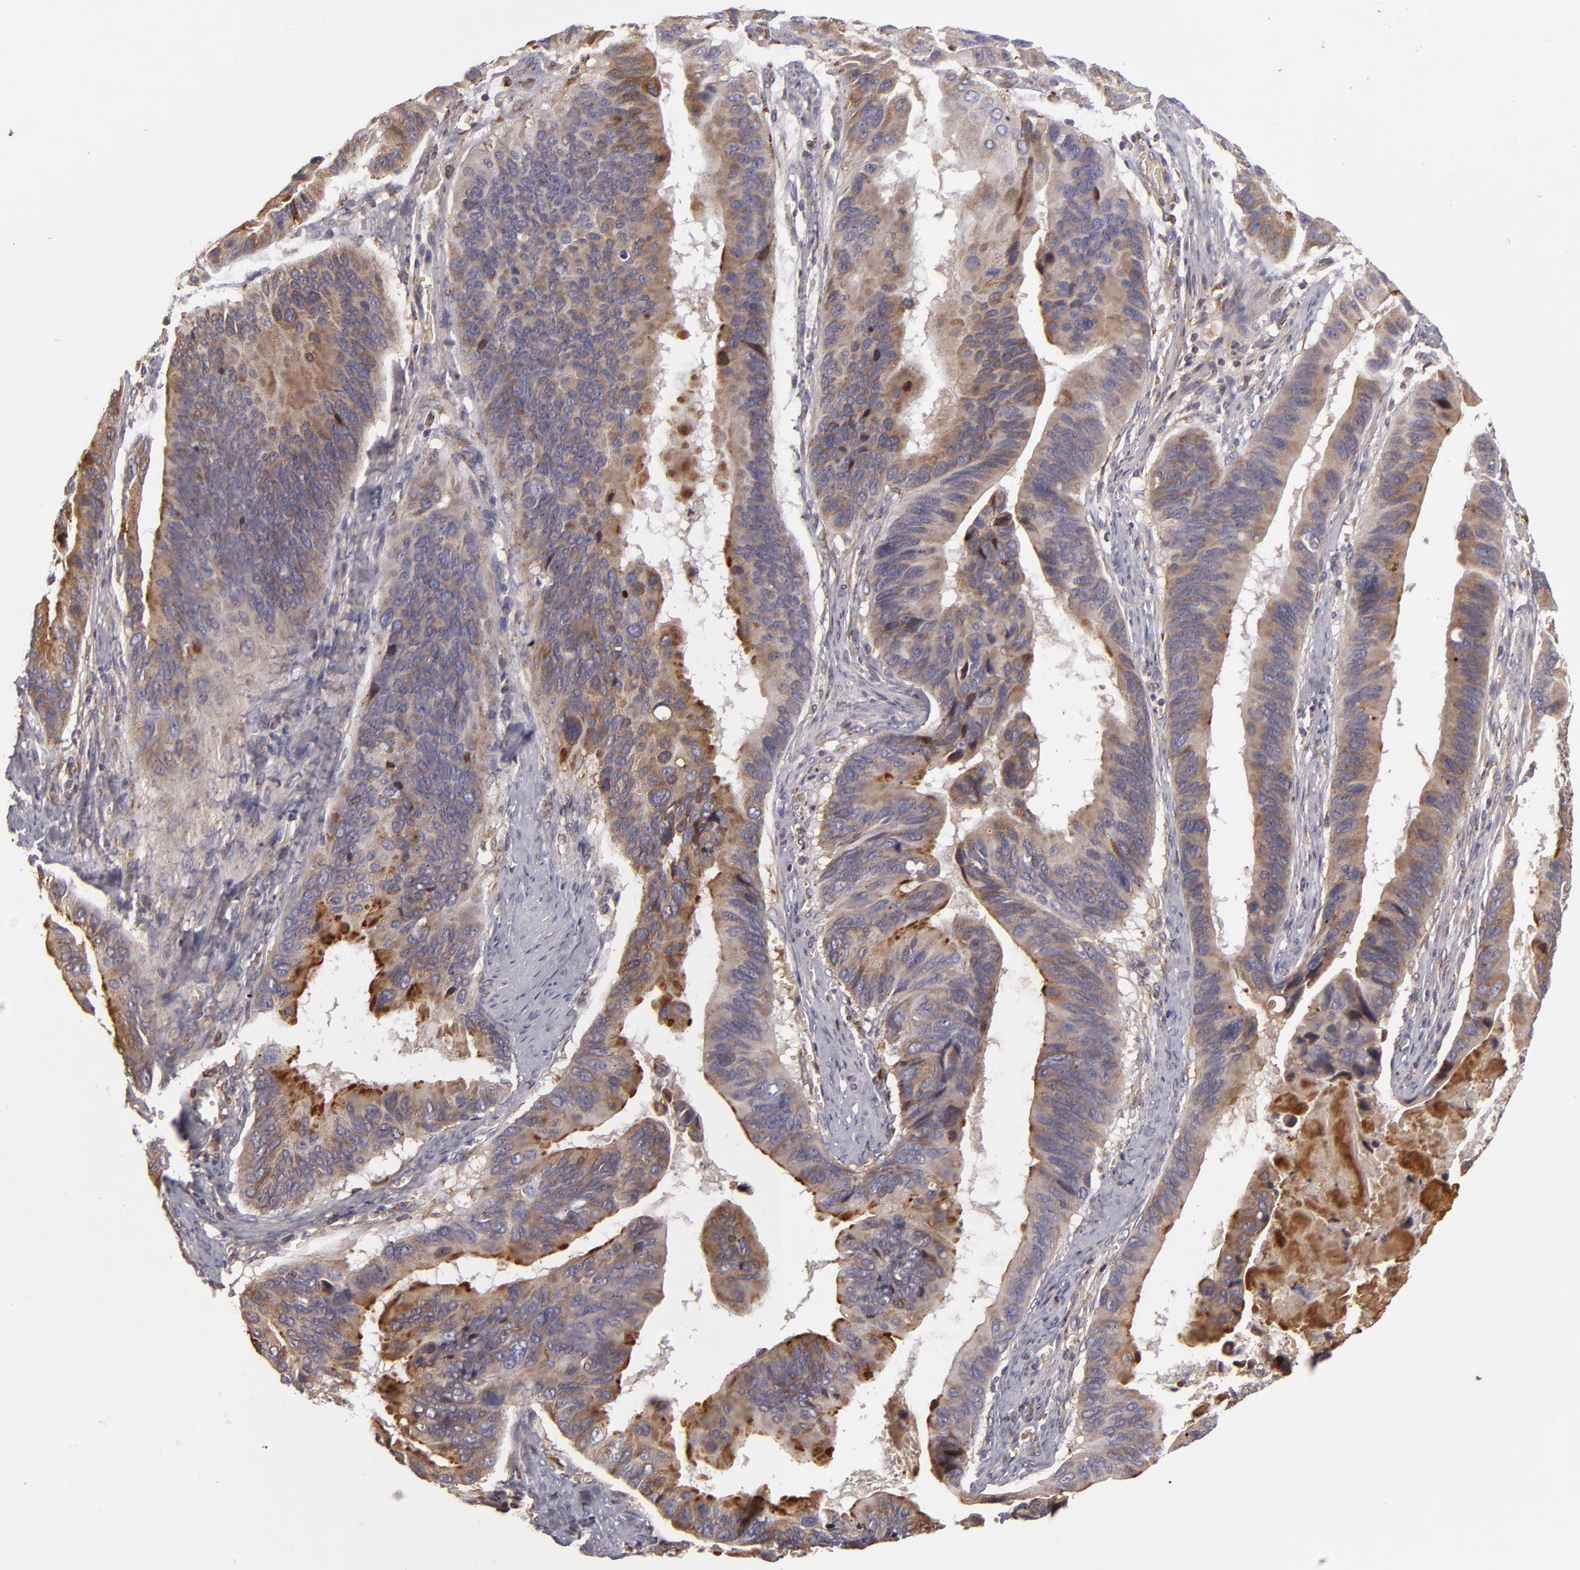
{"staining": {"intensity": "moderate", "quantity": ">75%", "location": "cytoplasmic/membranous"}, "tissue": "stomach cancer", "cell_type": "Tumor cells", "image_type": "cancer", "snomed": [{"axis": "morphology", "description": "Adenocarcinoma, NOS"}, {"axis": "topography", "description": "Stomach, upper"}], "caption": "There is medium levels of moderate cytoplasmic/membranous positivity in tumor cells of stomach cancer, as demonstrated by immunohistochemical staining (brown color).", "gene": "CFB", "patient": {"sex": "male", "age": 80}}